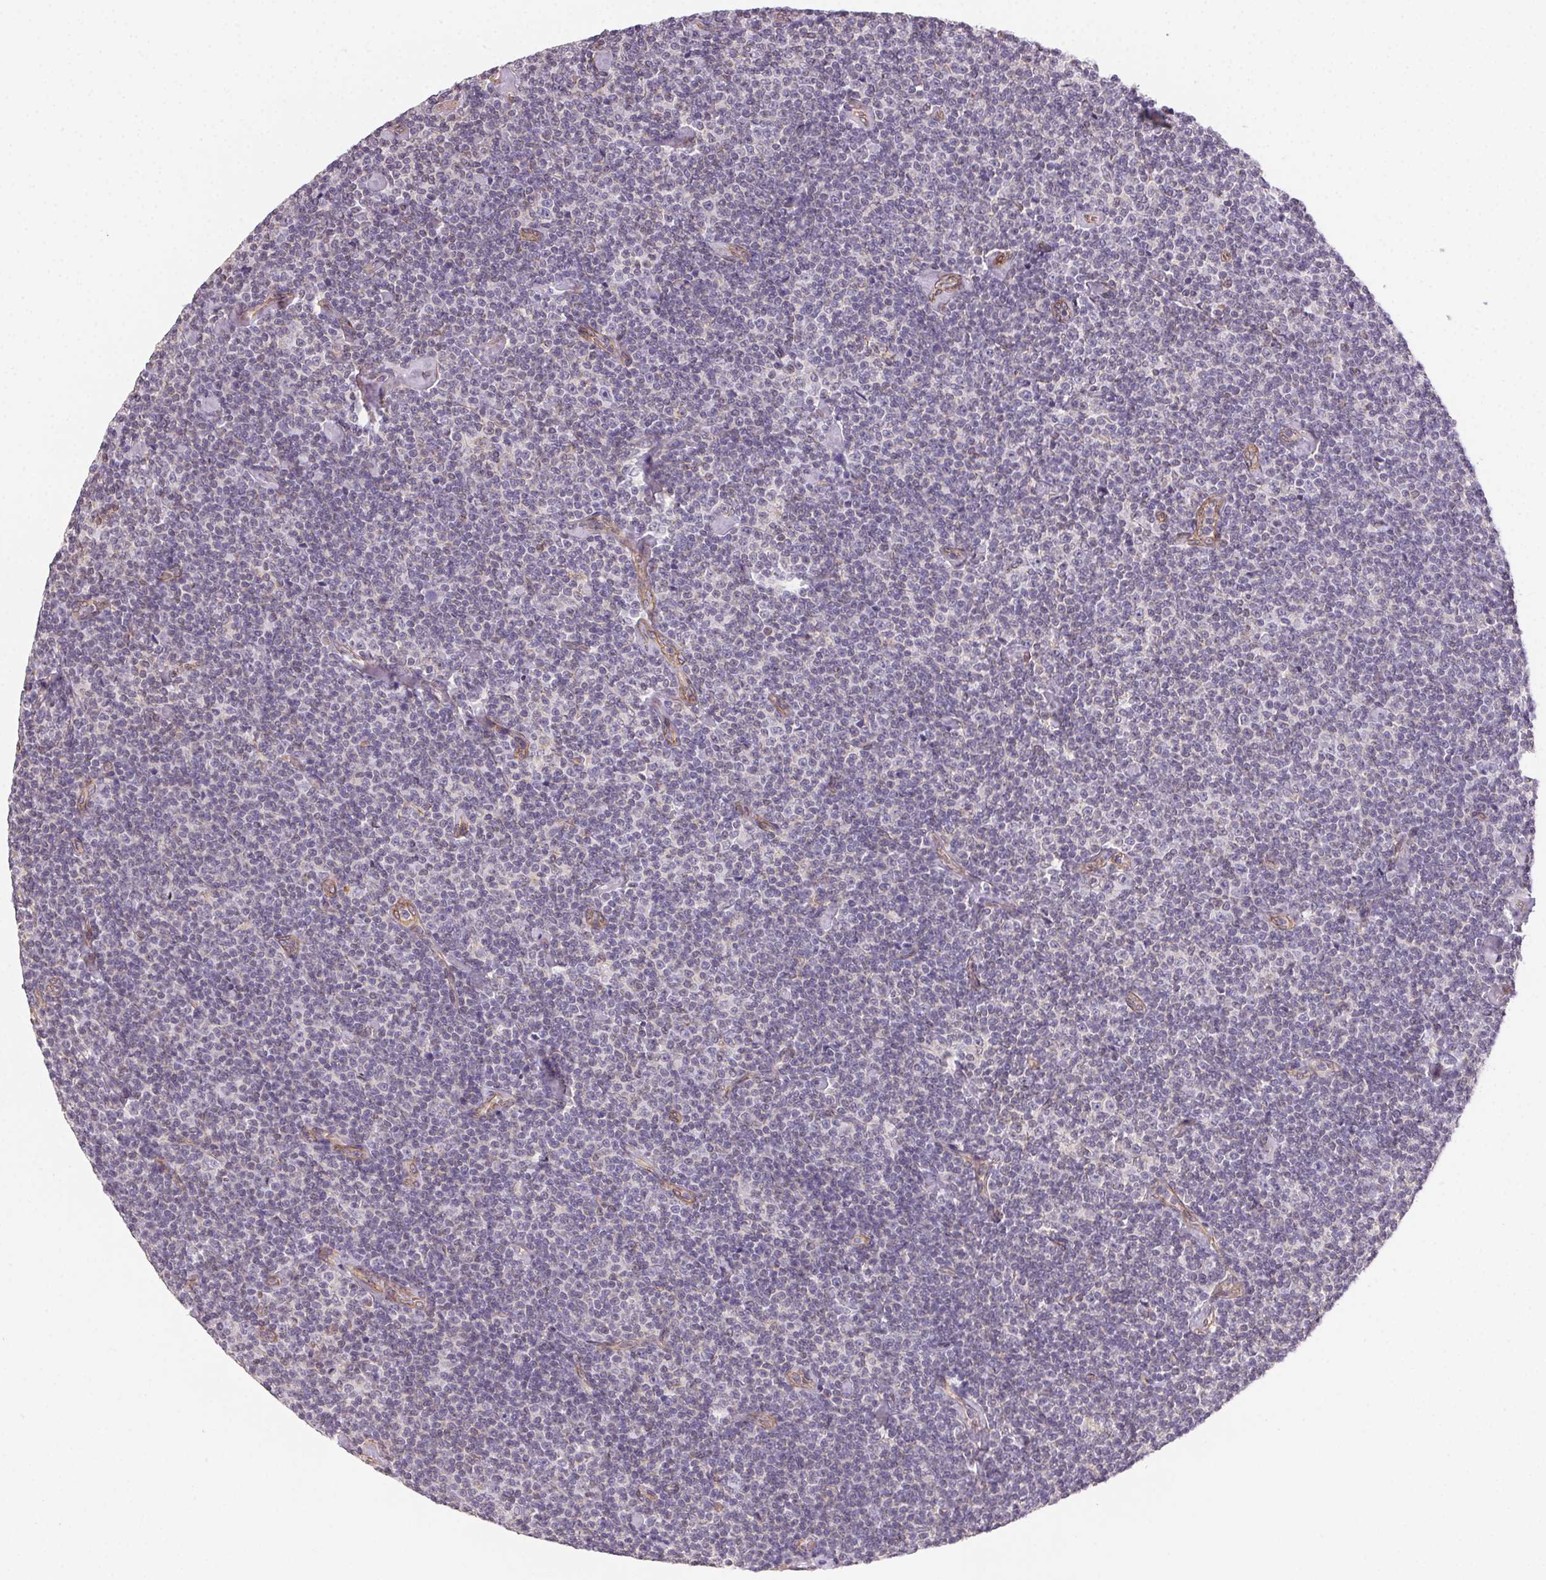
{"staining": {"intensity": "negative", "quantity": "none", "location": "none"}, "tissue": "lymphoma", "cell_type": "Tumor cells", "image_type": "cancer", "snomed": [{"axis": "morphology", "description": "Malignant lymphoma, non-Hodgkin's type, Low grade"}, {"axis": "topography", "description": "Lymph node"}], "caption": "The immunohistochemistry (IHC) micrograph has no significant staining in tumor cells of lymphoma tissue.", "gene": "PLA2G4F", "patient": {"sex": "male", "age": 81}}